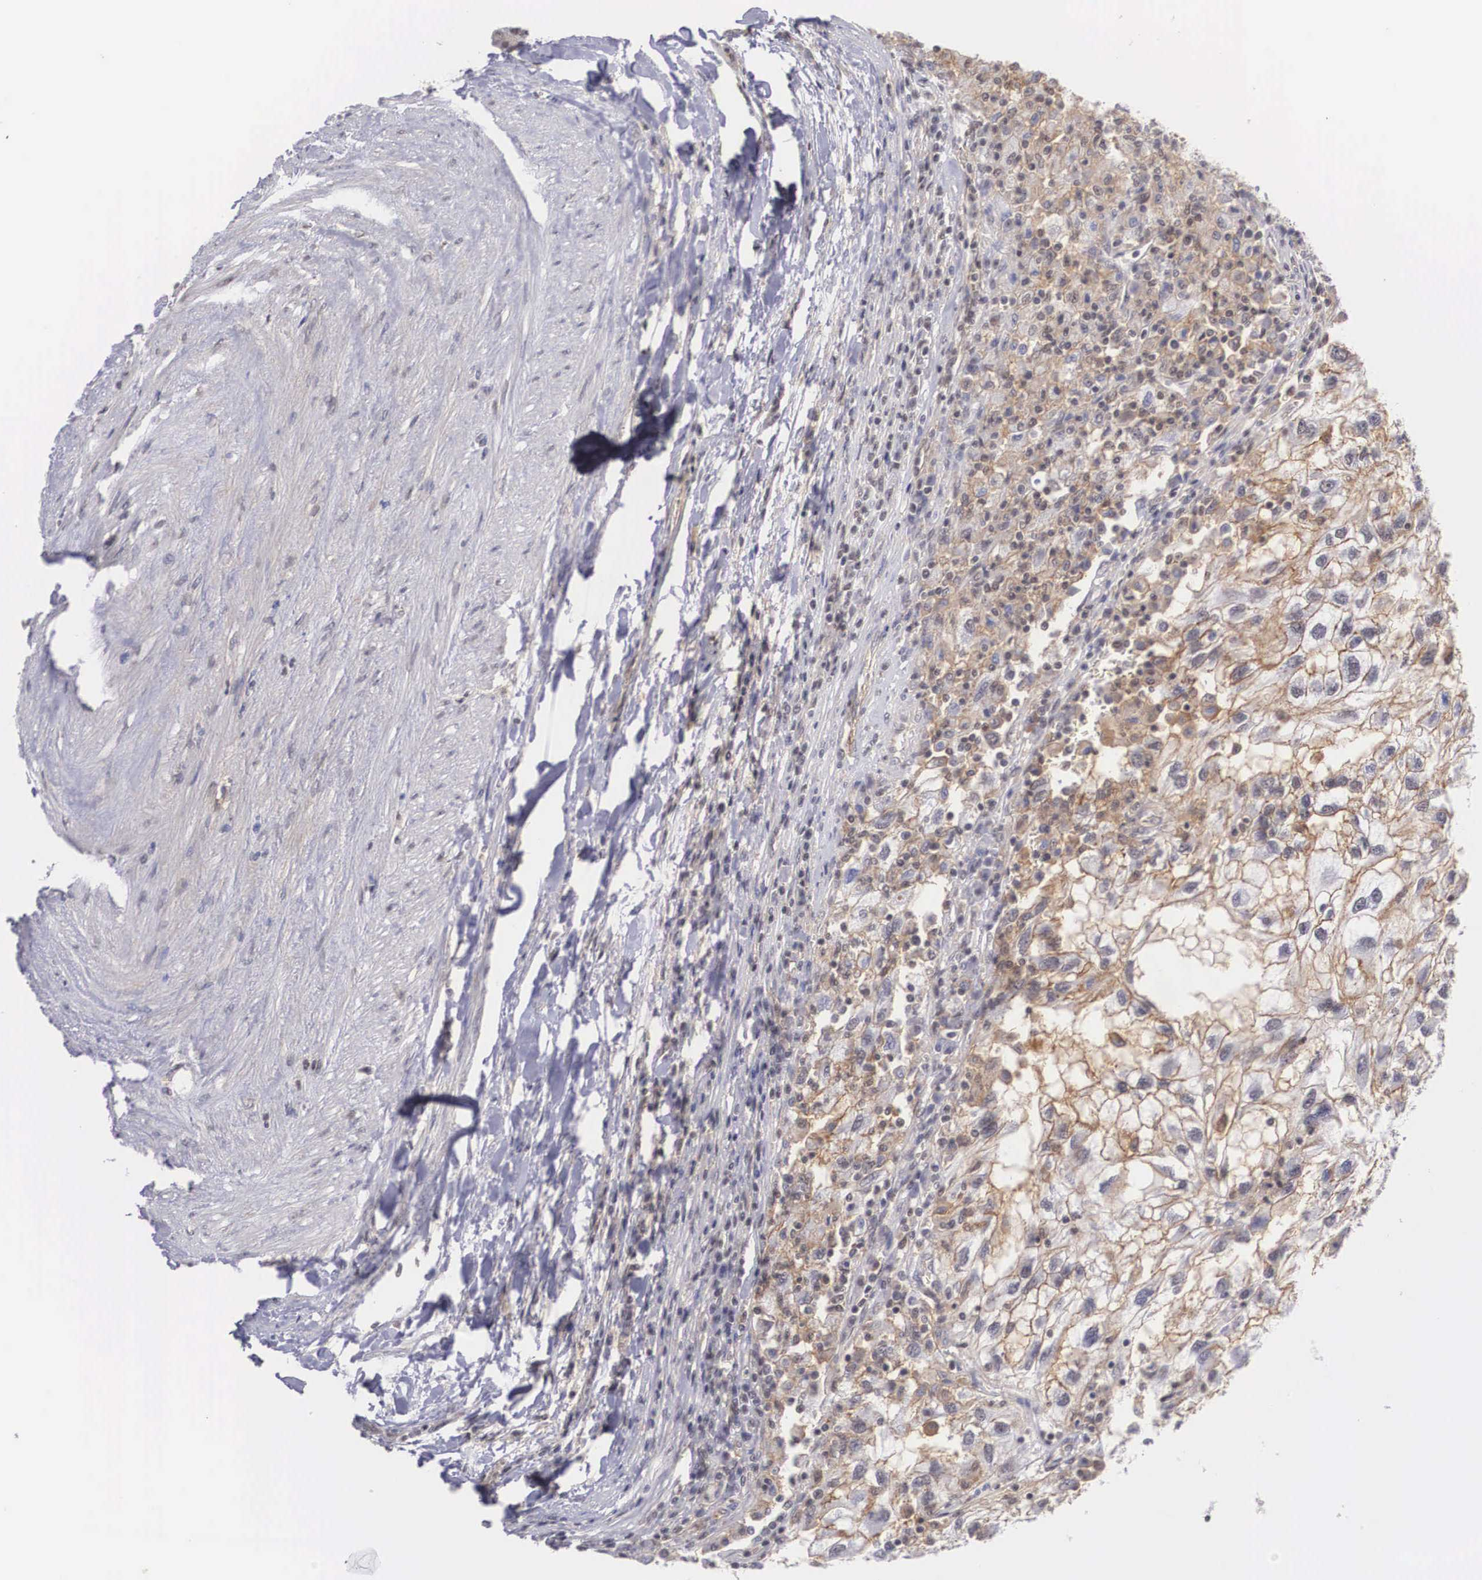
{"staining": {"intensity": "moderate", "quantity": "25%-75%", "location": "cytoplasmic/membranous"}, "tissue": "renal cancer", "cell_type": "Tumor cells", "image_type": "cancer", "snomed": [{"axis": "morphology", "description": "Normal tissue, NOS"}, {"axis": "morphology", "description": "Adenocarcinoma, NOS"}, {"axis": "topography", "description": "Kidney"}], "caption": "Moderate cytoplasmic/membranous protein staining is appreciated in about 25%-75% of tumor cells in renal cancer. (DAB IHC with brightfield microscopy, high magnification).", "gene": "NR4A2", "patient": {"sex": "male", "age": 71}}